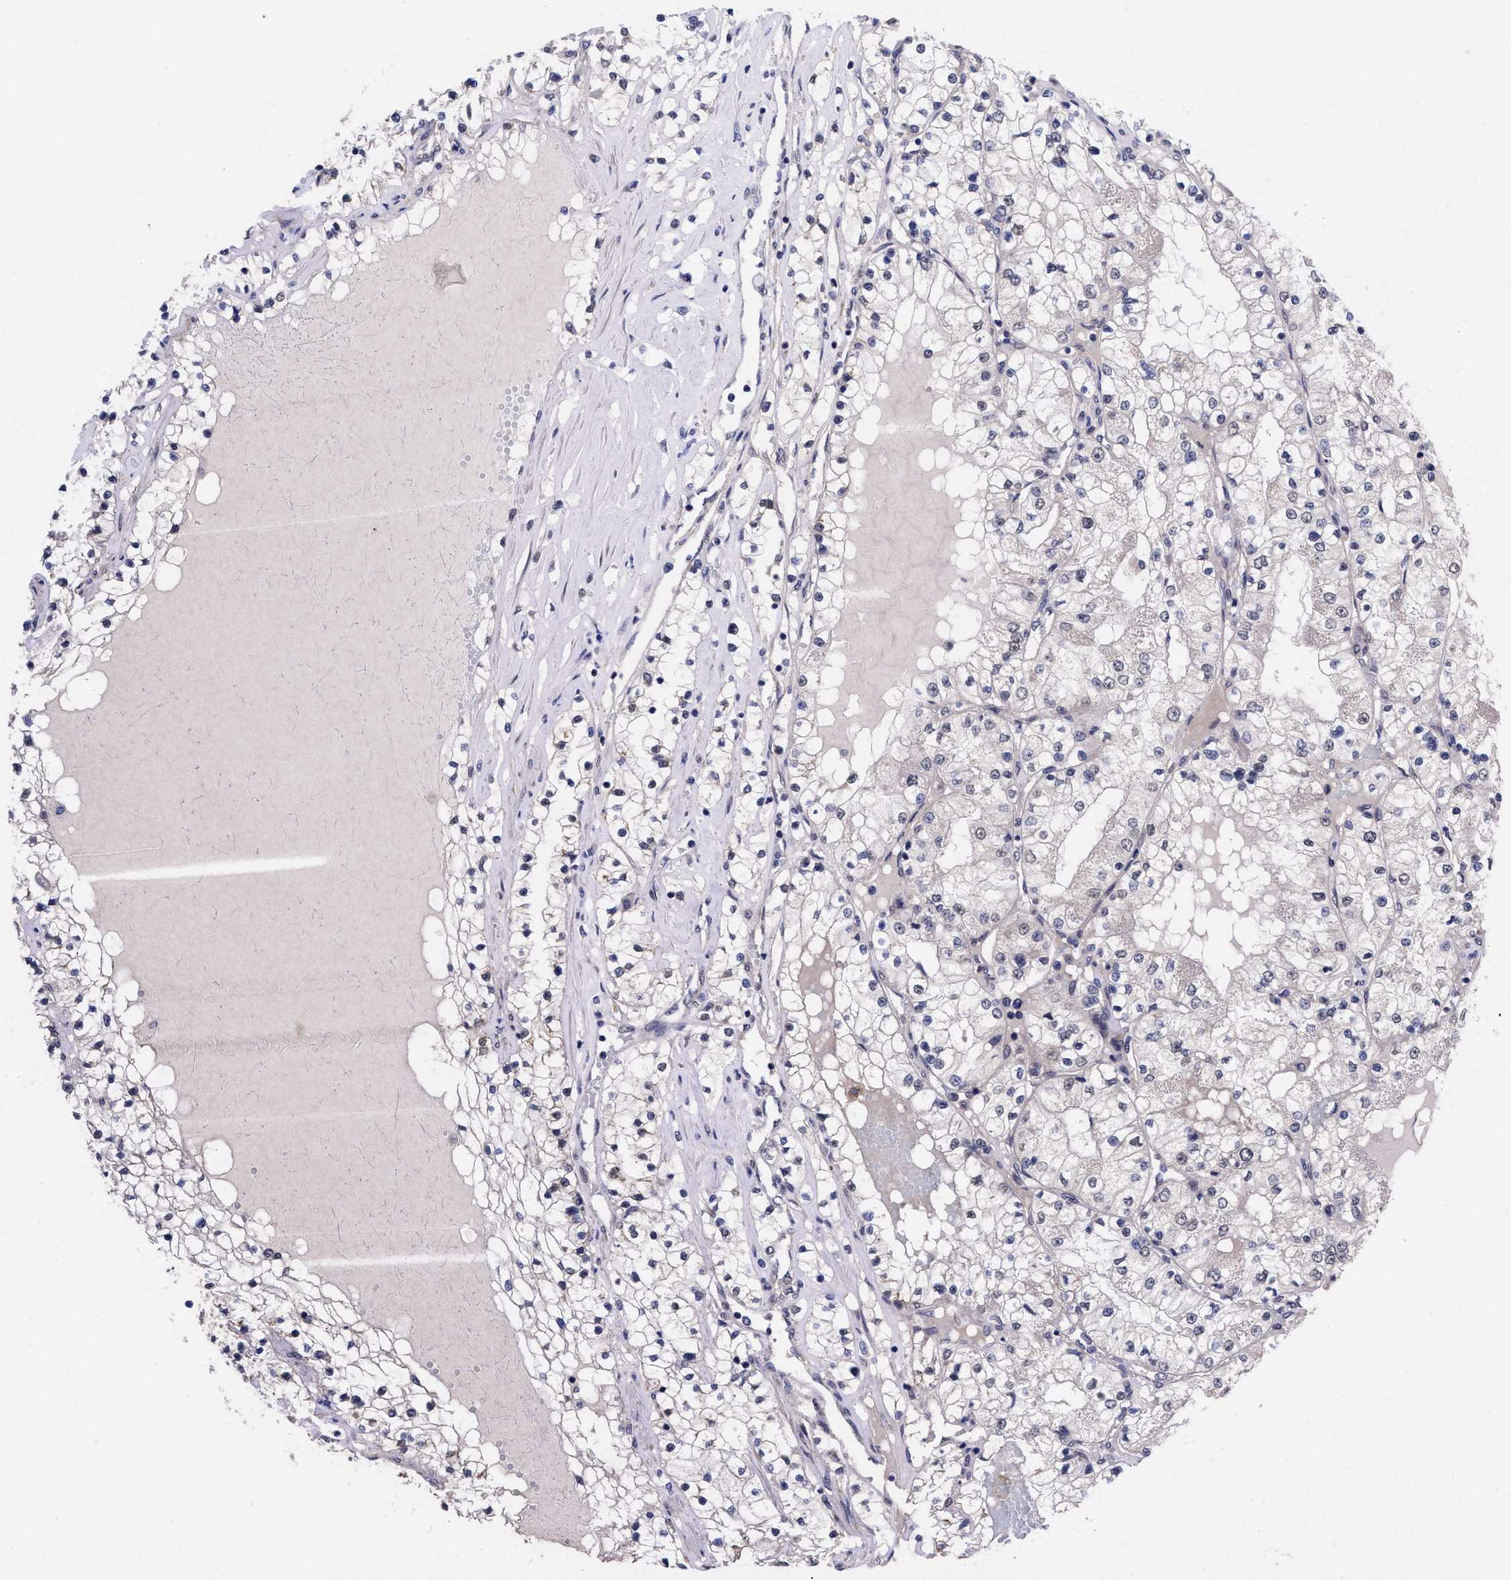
{"staining": {"intensity": "negative", "quantity": "none", "location": "none"}, "tissue": "renal cancer", "cell_type": "Tumor cells", "image_type": "cancer", "snomed": [{"axis": "morphology", "description": "Adenocarcinoma, NOS"}, {"axis": "topography", "description": "Kidney"}], "caption": "Renal cancer was stained to show a protein in brown. There is no significant staining in tumor cells.", "gene": "NPEPL1", "patient": {"sex": "male", "age": 68}}